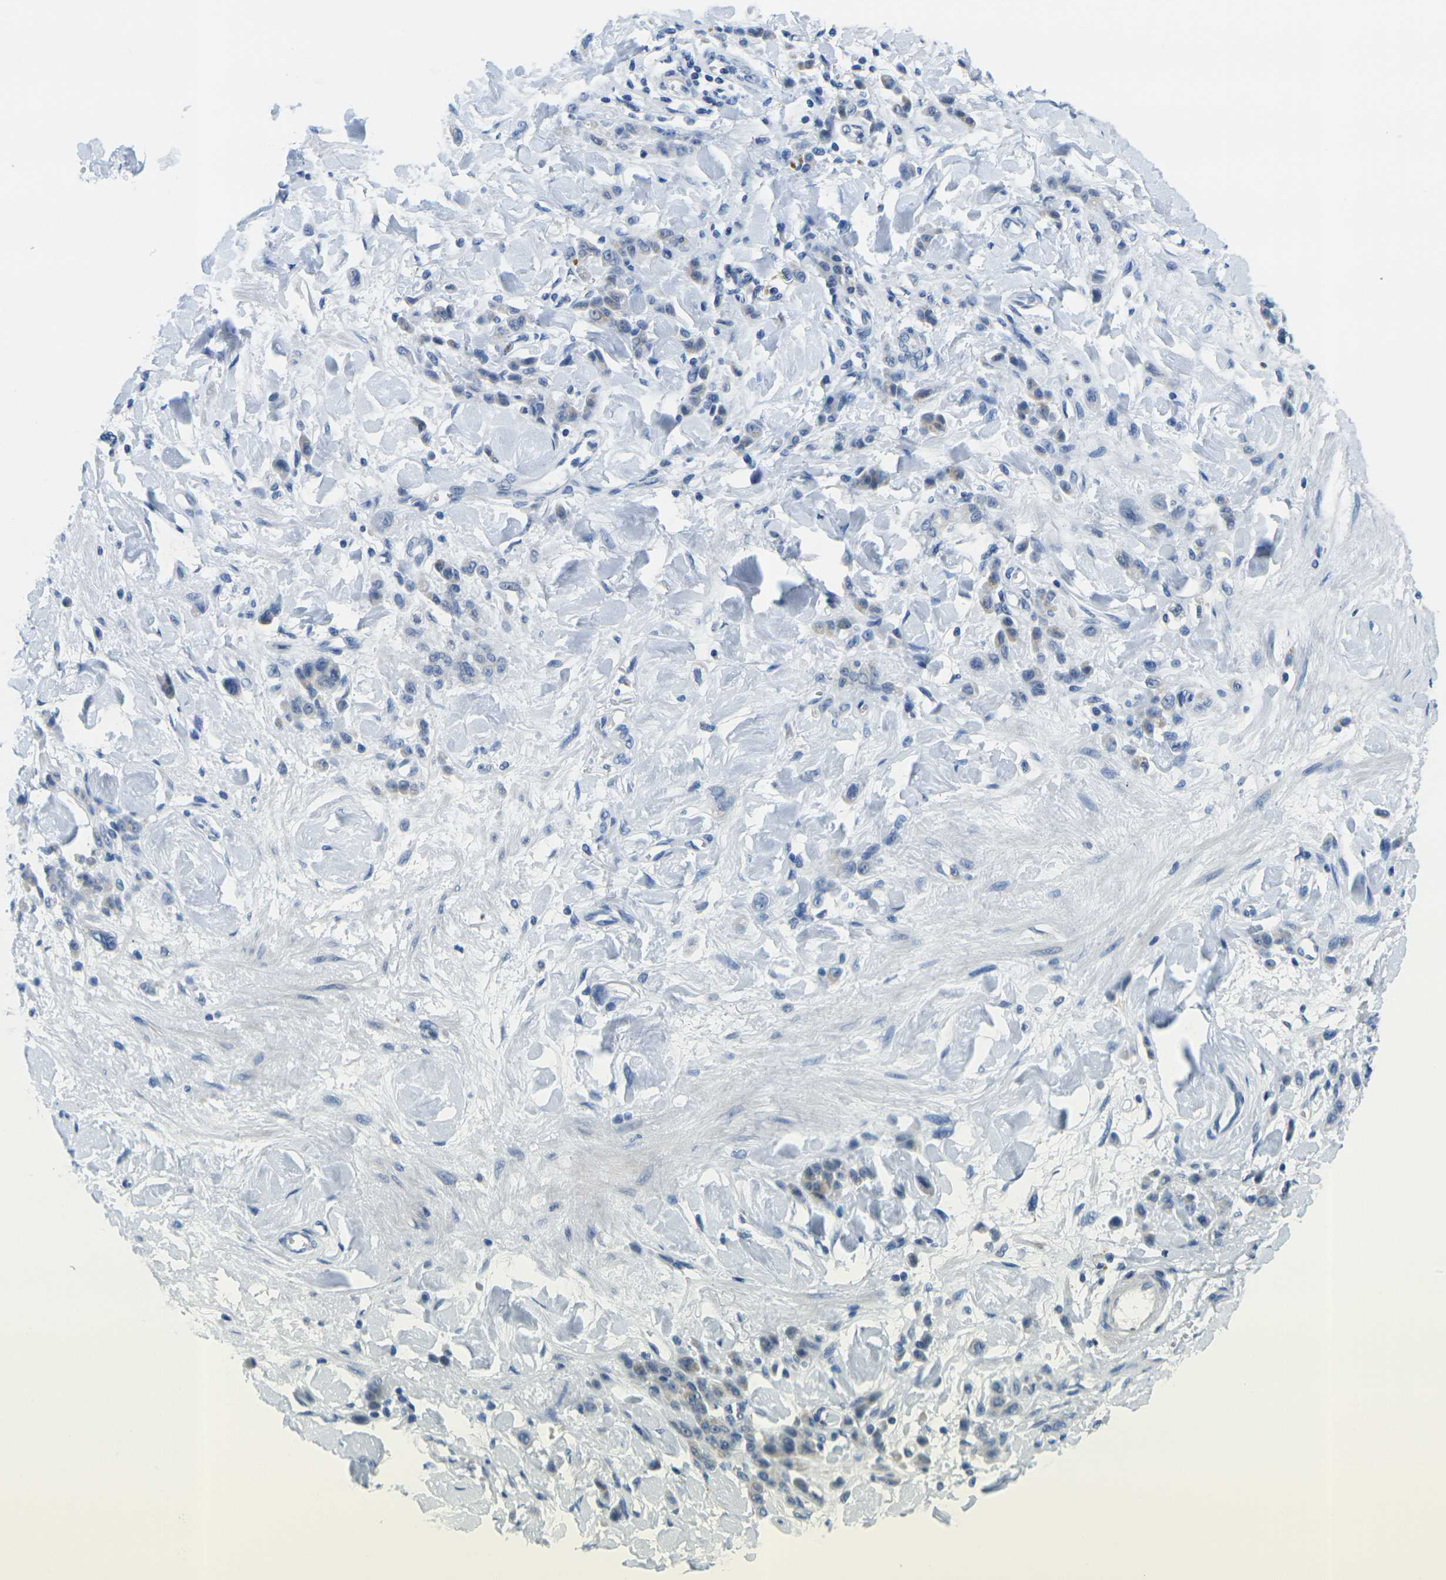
{"staining": {"intensity": "negative", "quantity": "none", "location": "none"}, "tissue": "stomach cancer", "cell_type": "Tumor cells", "image_type": "cancer", "snomed": [{"axis": "morphology", "description": "Normal tissue, NOS"}, {"axis": "morphology", "description": "Adenocarcinoma, NOS"}, {"axis": "topography", "description": "Stomach"}], "caption": "Tumor cells are negative for brown protein staining in stomach cancer.", "gene": "GPR15", "patient": {"sex": "male", "age": 82}}